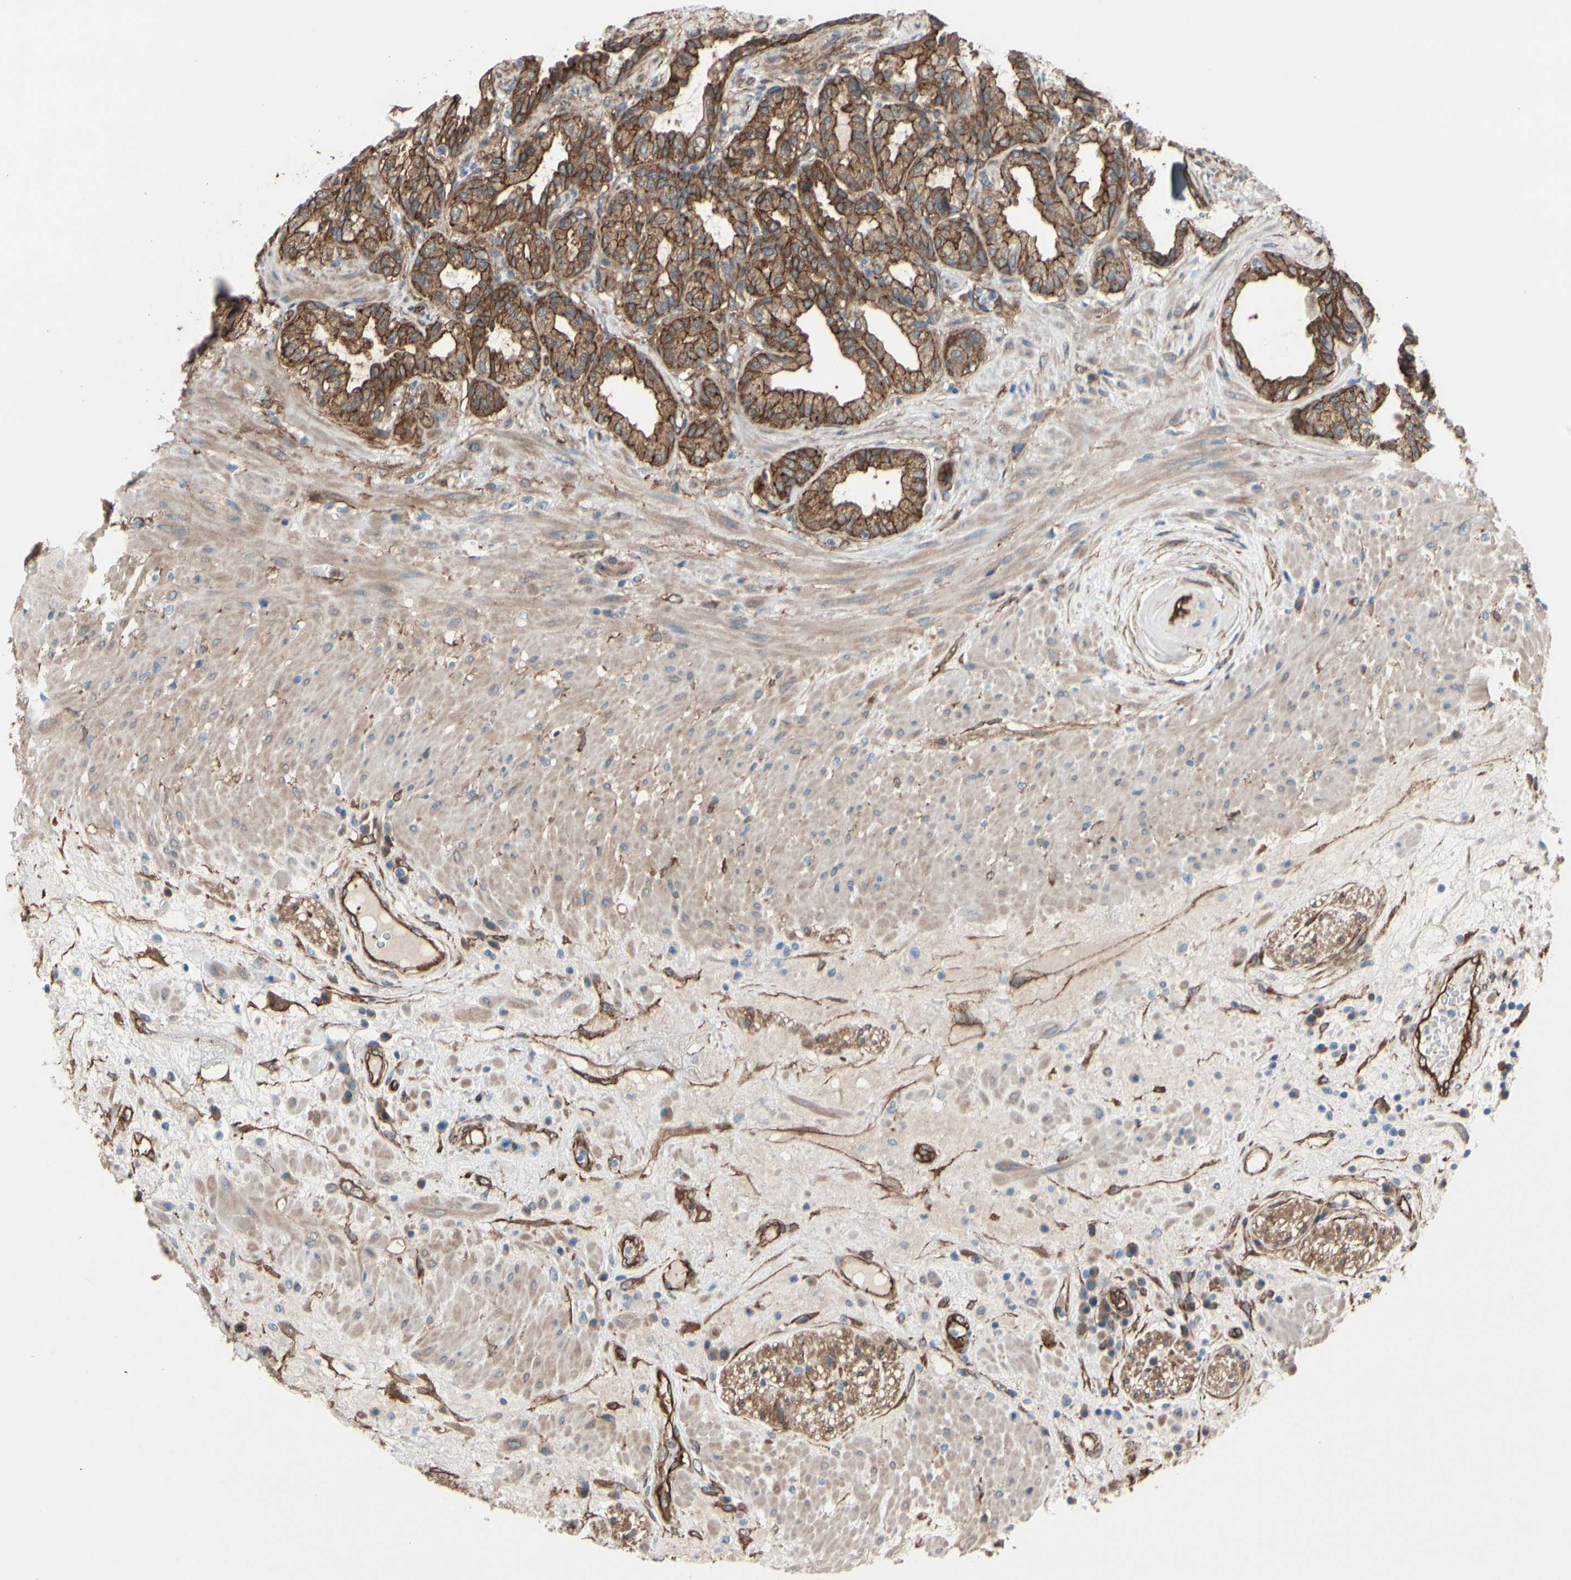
{"staining": {"intensity": "moderate", "quantity": ">75%", "location": "cytoplasmic/membranous"}, "tissue": "seminal vesicle", "cell_type": "Glandular cells", "image_type": "normal", "snomed": [{"axis": "morphology", "description": "Normal tissue, NOS"}, {"axis": "topography", "description": "Seminal veicle"}], "caption": "Seminal vesicle stained with immunohistochemistry demonstrates moderate cytoplasmic/membranous staining in approximately >75% of glandular cells. (DAB (3,3'-diaminobenzidine) IHC with brightfield microscopy, high magnification).", "gene": "CTTNBP2", "patient": {"sex": "male", "age": 61}}